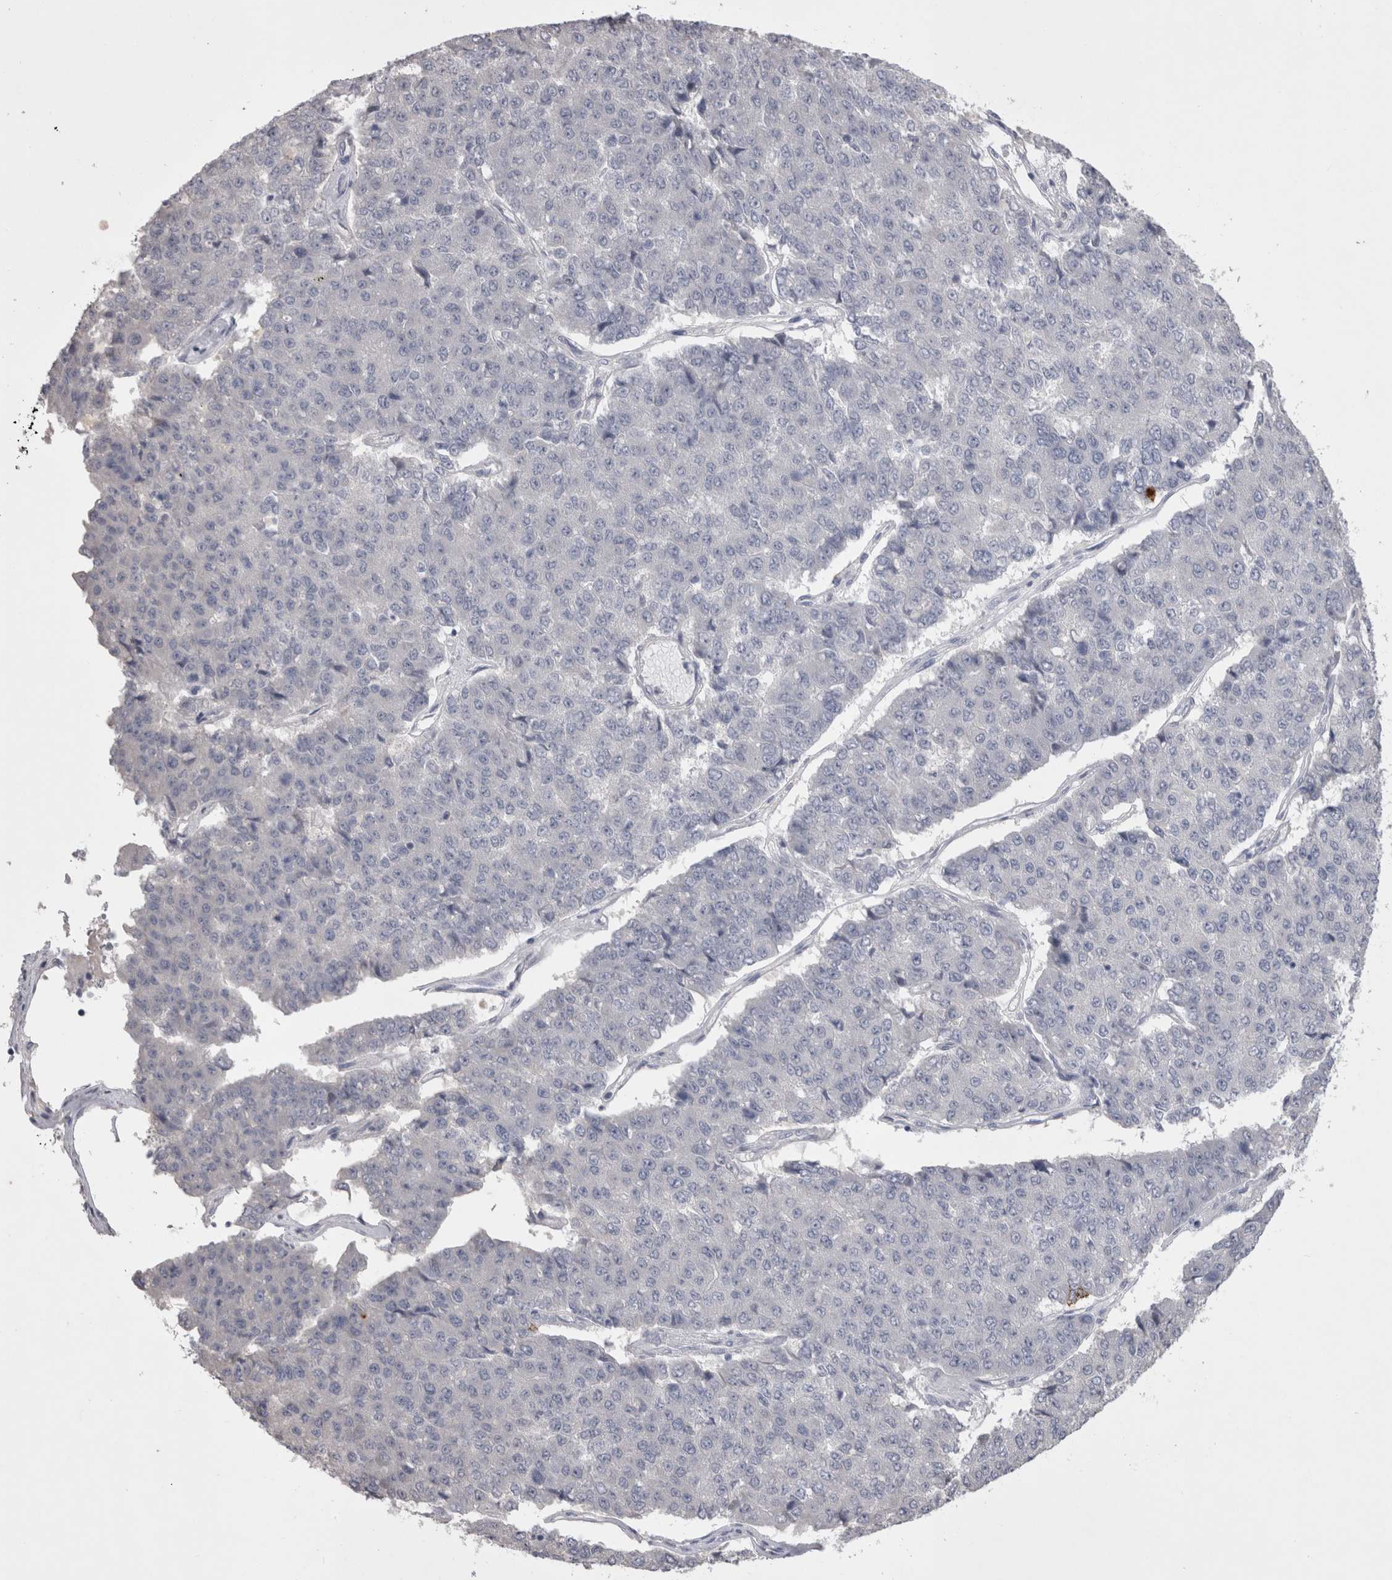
{"staining": {"intensity": "negative", "quantity": "none", "location": "none"}, "tissue": "pancreatic cancer", "cell_type": "Tumor cells", "image_type": "cancer", "snomed": [{"axis": "morphology", "description": "Adenocarcinoma, NOS"}, {"axis": "topography", "description": "Pancreas"}], "caption": "Immunohistochemistry (IHC) histopathology image of neoplastic tissue: pancreatic cancer stained with DAB reveals no significant protein positivity in tumor cells. (DAB (3,3'-diaminobenzidine) immunohistochemistry (IHC) visualized using brightfield microscopy, high magnification).", "gene": "ADAM2", "patient": {"sex": "male", "age": 50}}